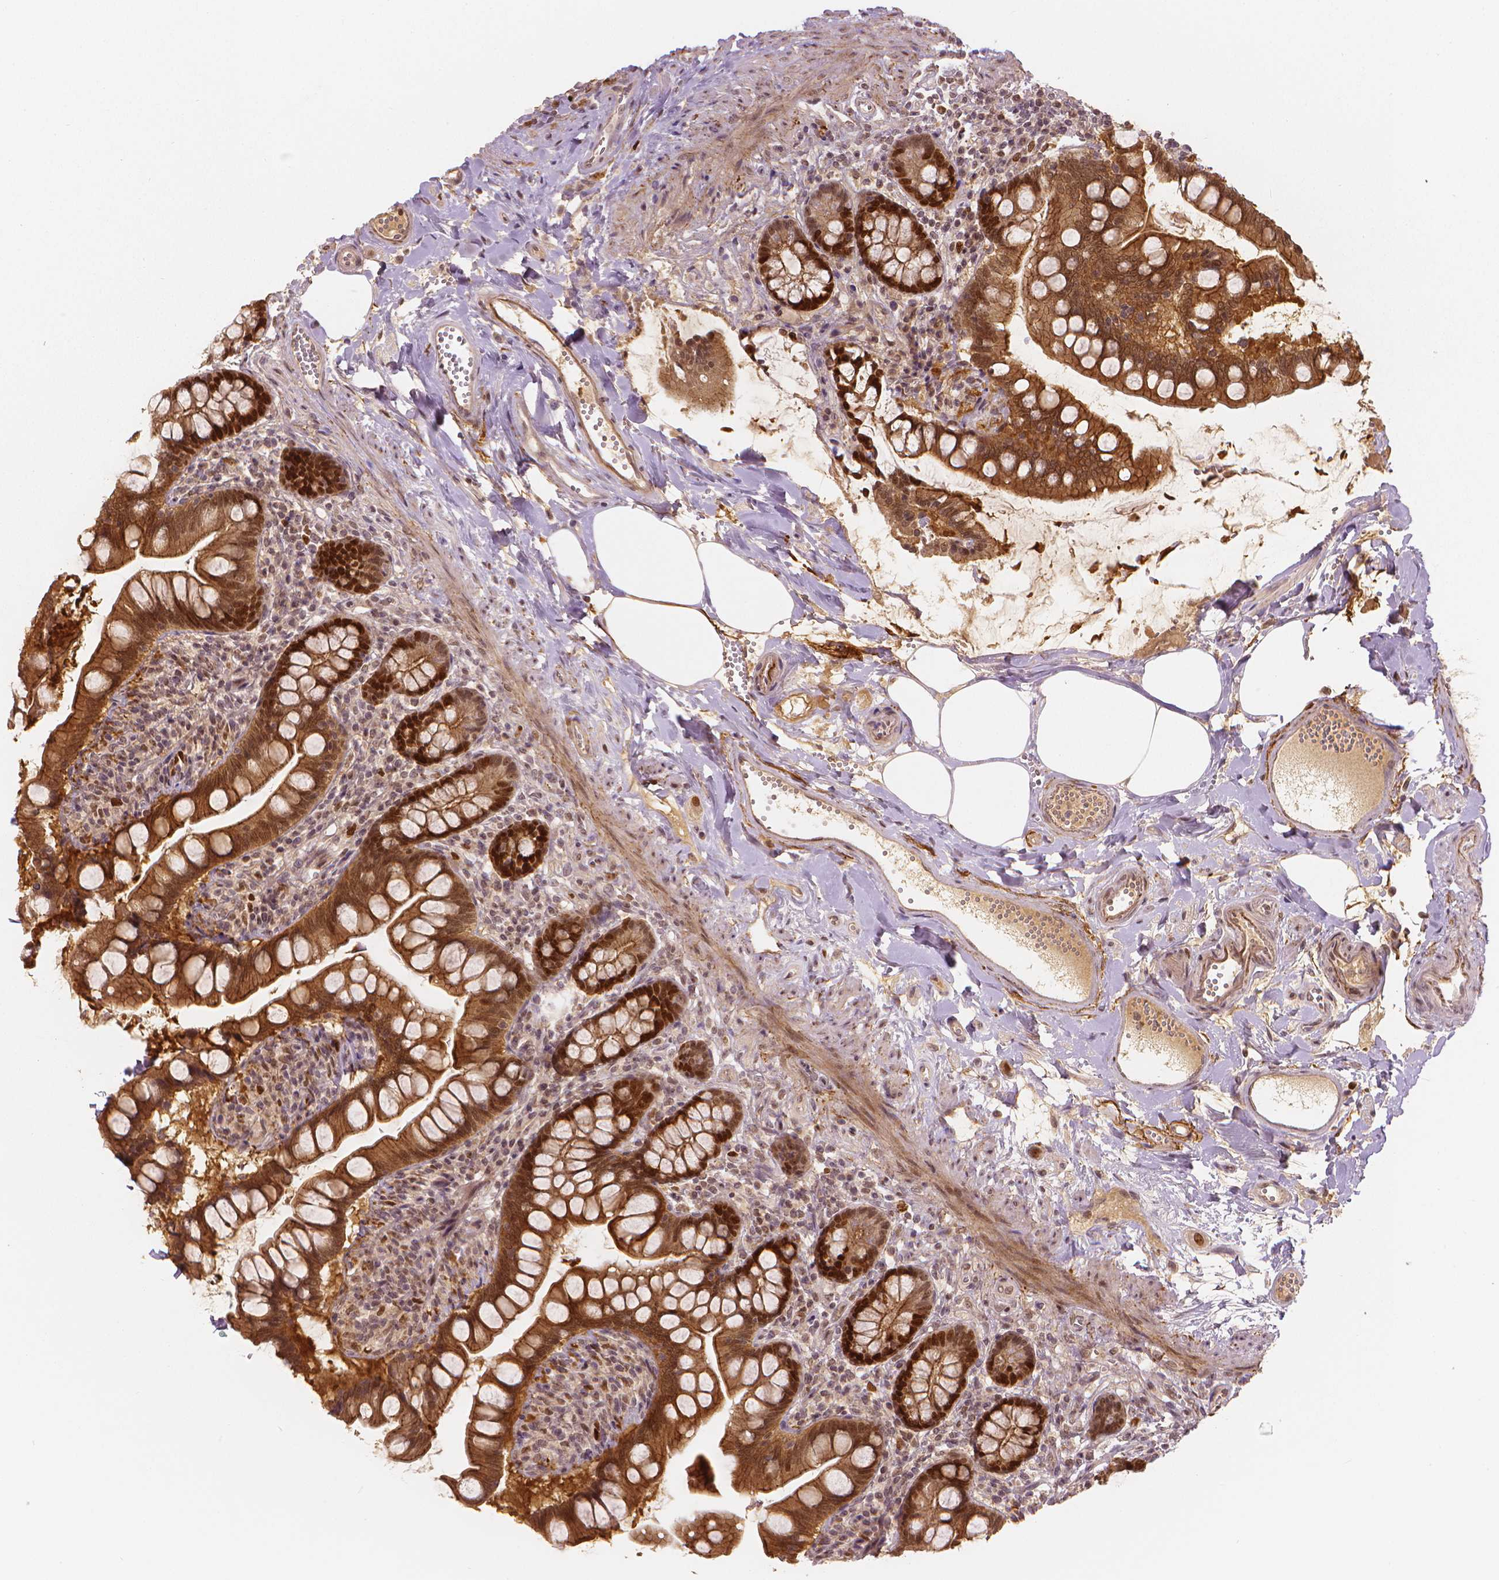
{"staining": {"intensity": "strong", "quantity": ">75%", "location": "cytoplasmic/membranous,nuclear"}, "tissue": "small intestine", "cell_type": "Glandular cells", "image_type": "normal", "snomed": [{"axis": "morphology", "description": "Normal tissue, NOS"}, {"axis": "topography", "description": "Small intestine"}], "caption": "Approximately >75% of glandular cells in benign human small intestine demonstrate strong cytoplasmic/membranous,nuclear protein positivity as visualized by brown immunohistochemical staining.", "gene": "NSD2", "patient": {"sex": "female", "age": 56}}